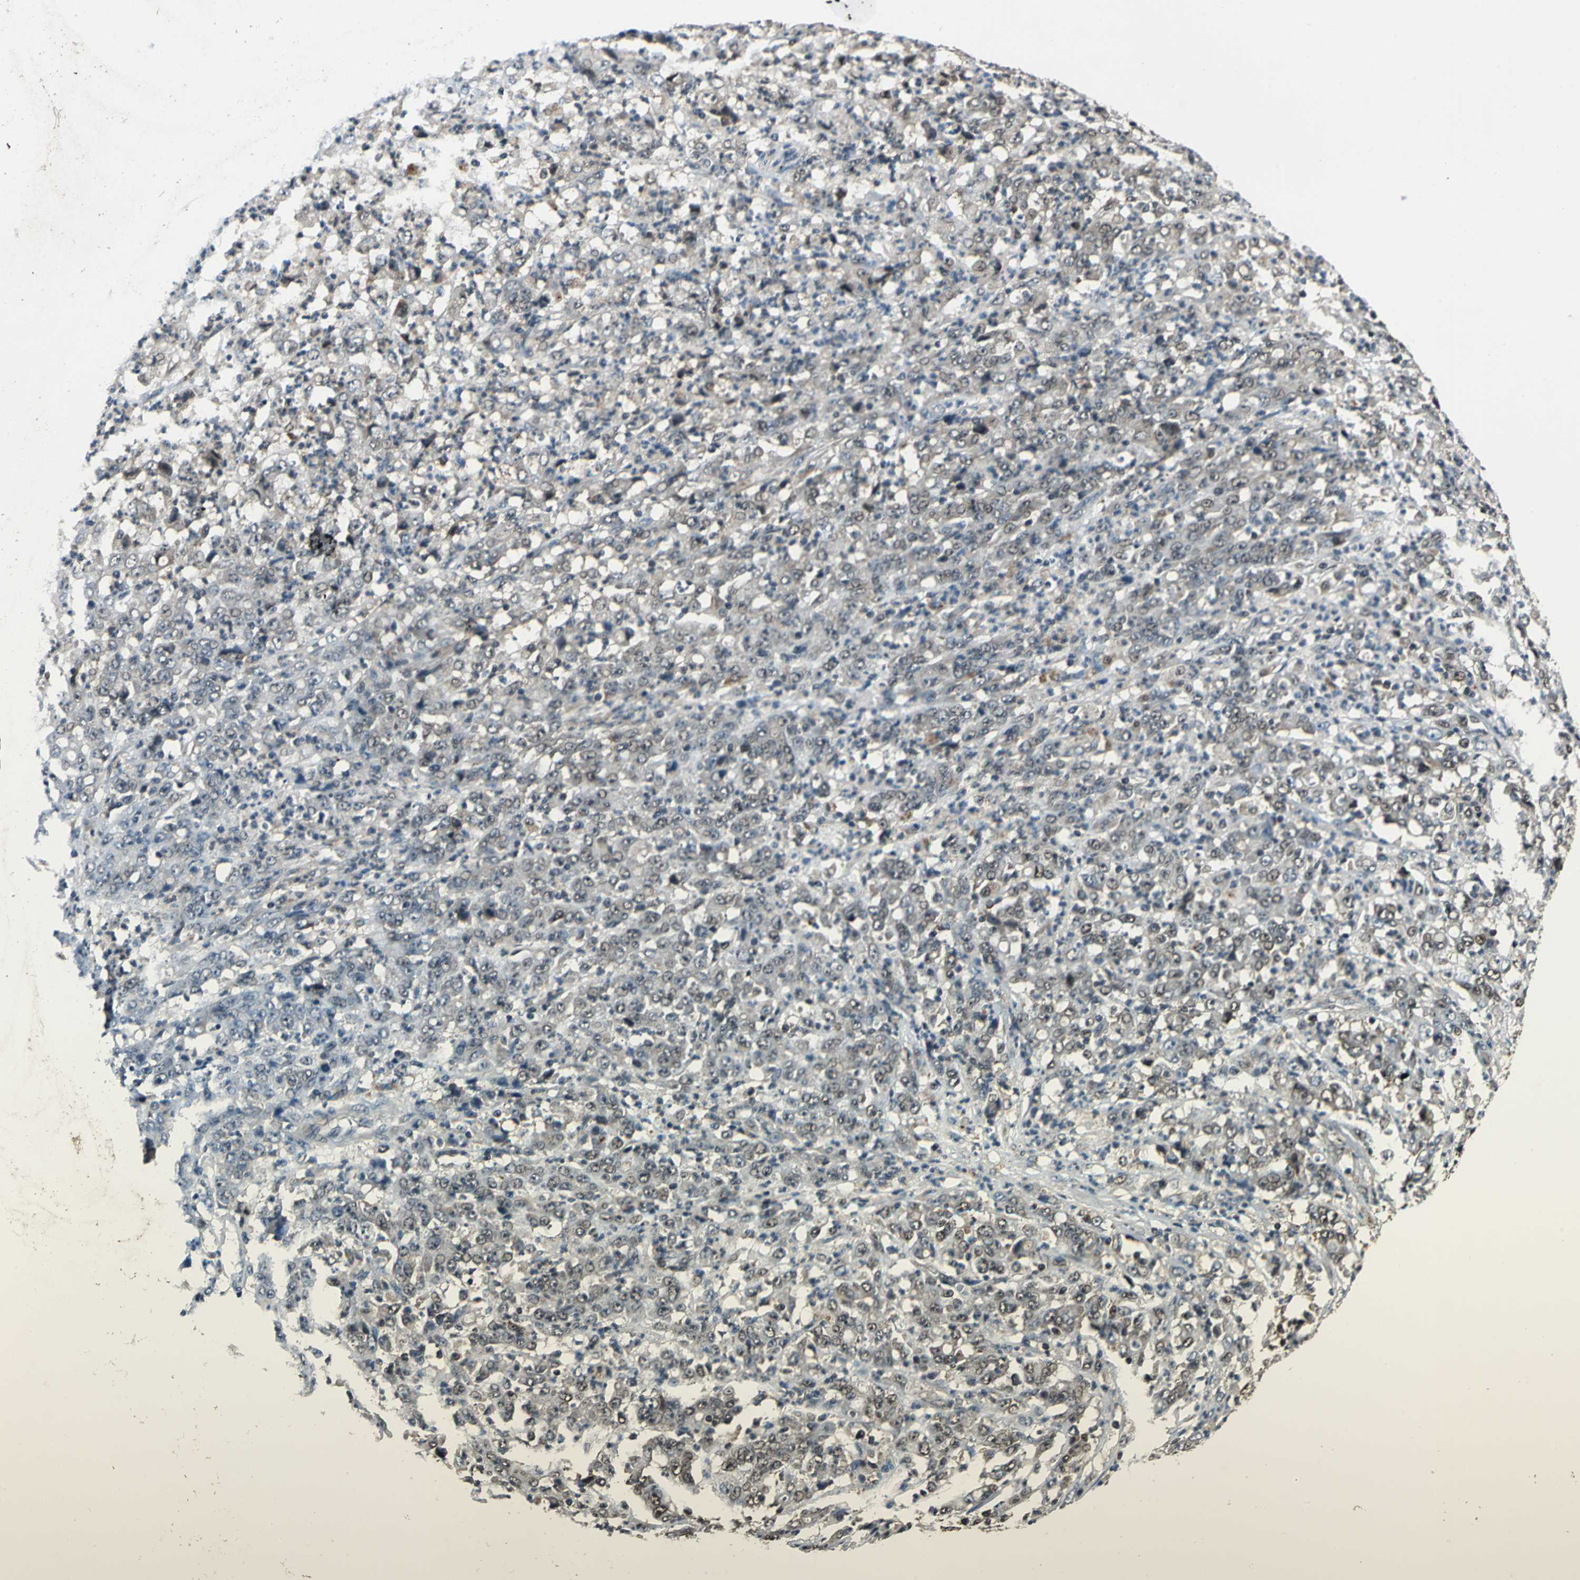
{"staining": {"intensity": "weak", "quantity": "25%-75%", "location": "cytoplasmic/membranous,nuclear"}, "tissue": "stomach cancer", "cell_type": "Tumor cells", "image_type": "cancer", "snomed": [{"axis": "morphology", "description": "Adenocarcinoma, NOS"}, {"axis": "topography", "description": "Stomach, lower"}], "caption": "There is low levels of weak cytoplasmic/membranous and nuclear staining in tumor cells of stomach cancer (adenocarcinoma), as demonstrated by immunohistochemical staining (brown color).", "gene": "PPP1R13L", "patient": {"sex": "female", "age": 71}}